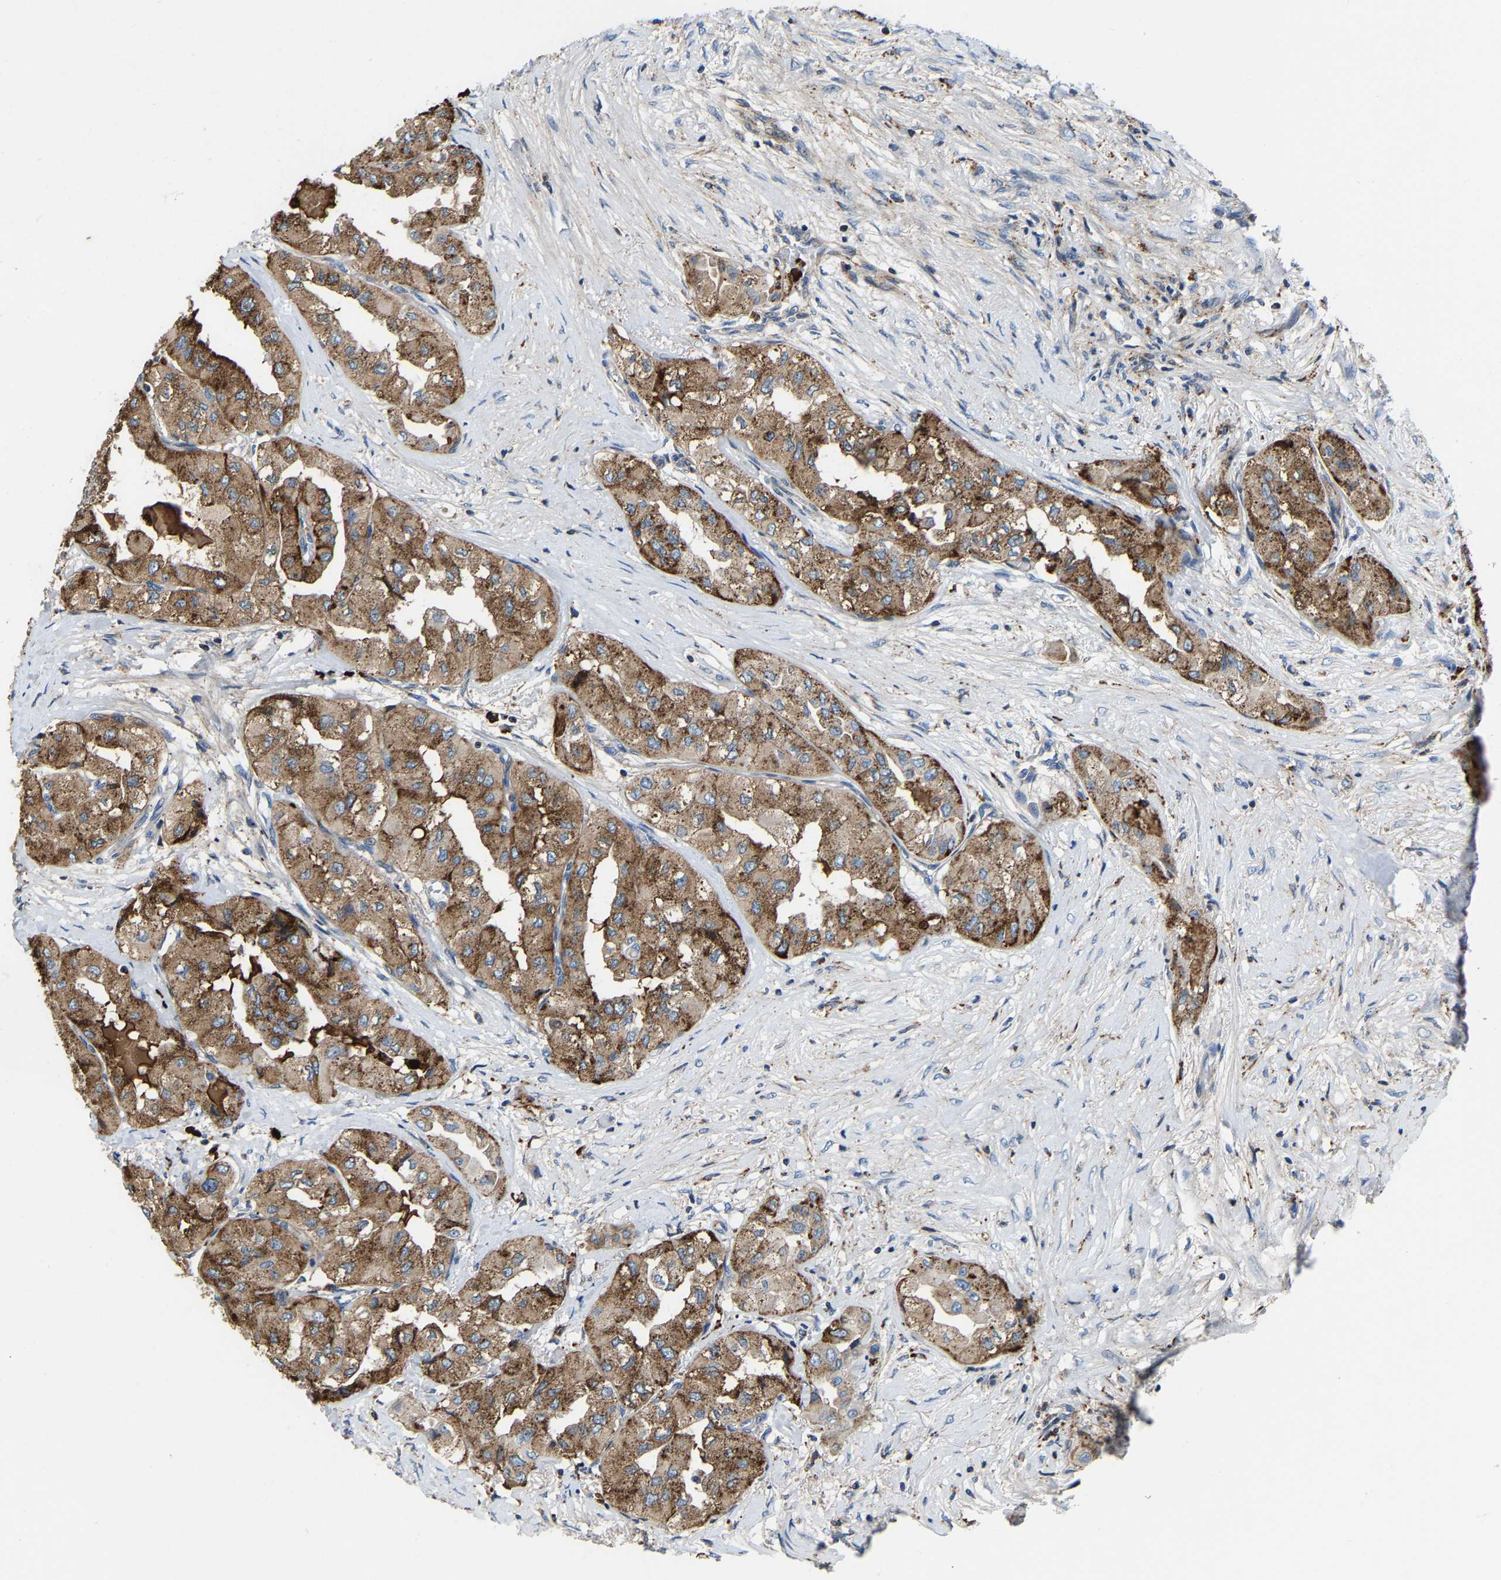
{"staining": {"intensity": "moderate", "quantity": ">75%", "location": "cytoplasmic/membranous"}, "tissue": "thyroid cancer", "cell_type": "Tumor cells", "image_type": "cancer", "snomed": [{"axis": "morphology", "description": "Papillary adenocarcinoma, NOS"}, {"axis": "topography", "description": "Thyroid gland"}], "caption": "A brown stain shows moderate cytoplasmic/membranous positivity of a protein in thyroid cancer tumor cells.", "gene": "DPP7", "patient": {"sex": "female", "age": 59}}